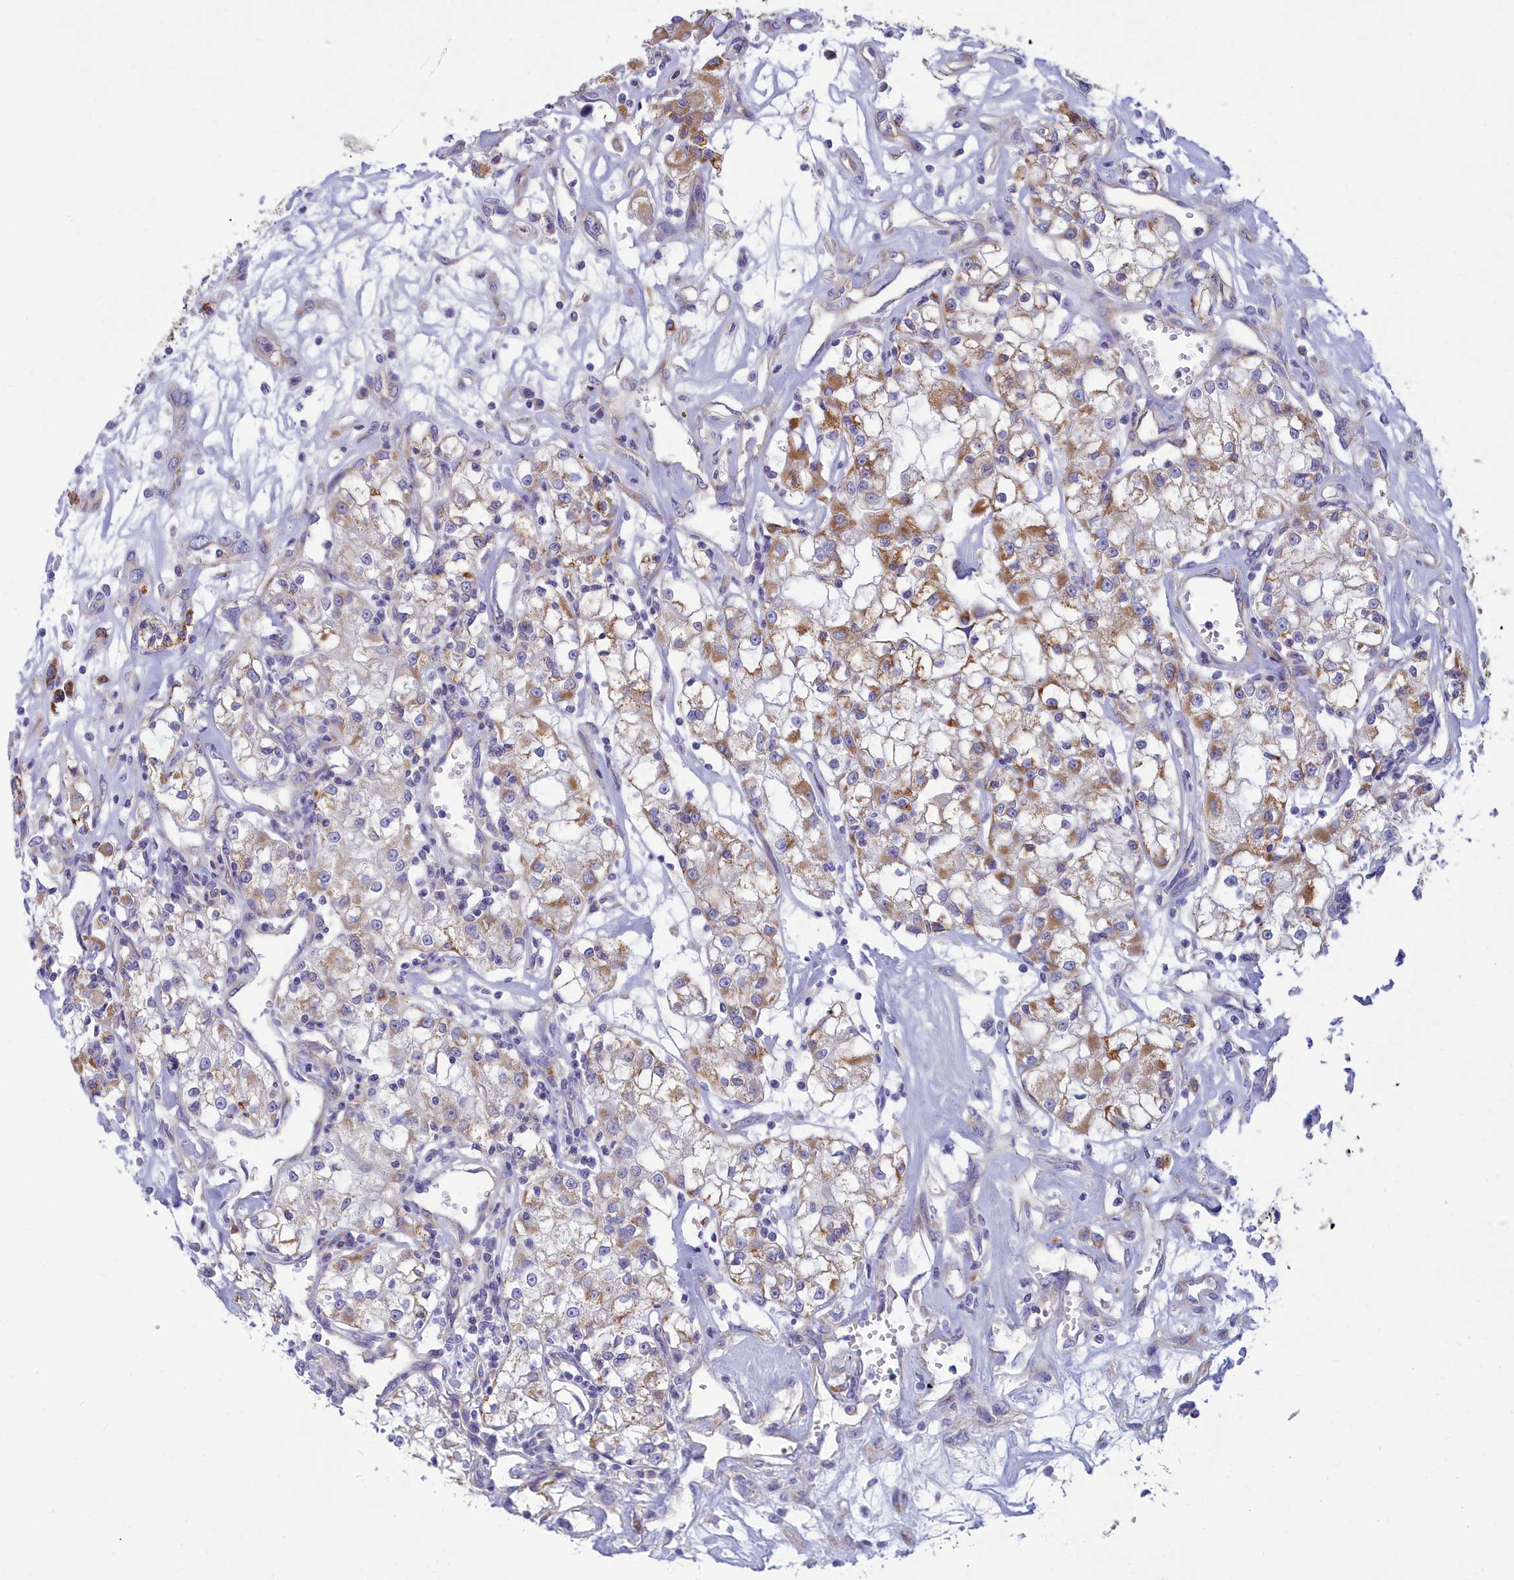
{"staining": {"intensity": "moderate", "quantity": "25%-75%", "location": "cytoplasmic/membranous"}, "tissue": "renal cancer", "cell_type": "Tumor cells", "image_type": "cancer", "snomed": [{"axis": "morphology", "description": "Adenocarcinoma, NOS"}, {"axis": "topography", "description": "Kidney"}], "caption": "Renal adenocarcinoma was stained to show a protein in brown. There is medium levels of moderate cytoplasmic/membranous expression in about 25%-75% of tumor cells.", "gene": "TMEM30B", "patient": {"sex": "female", "age": 59}}